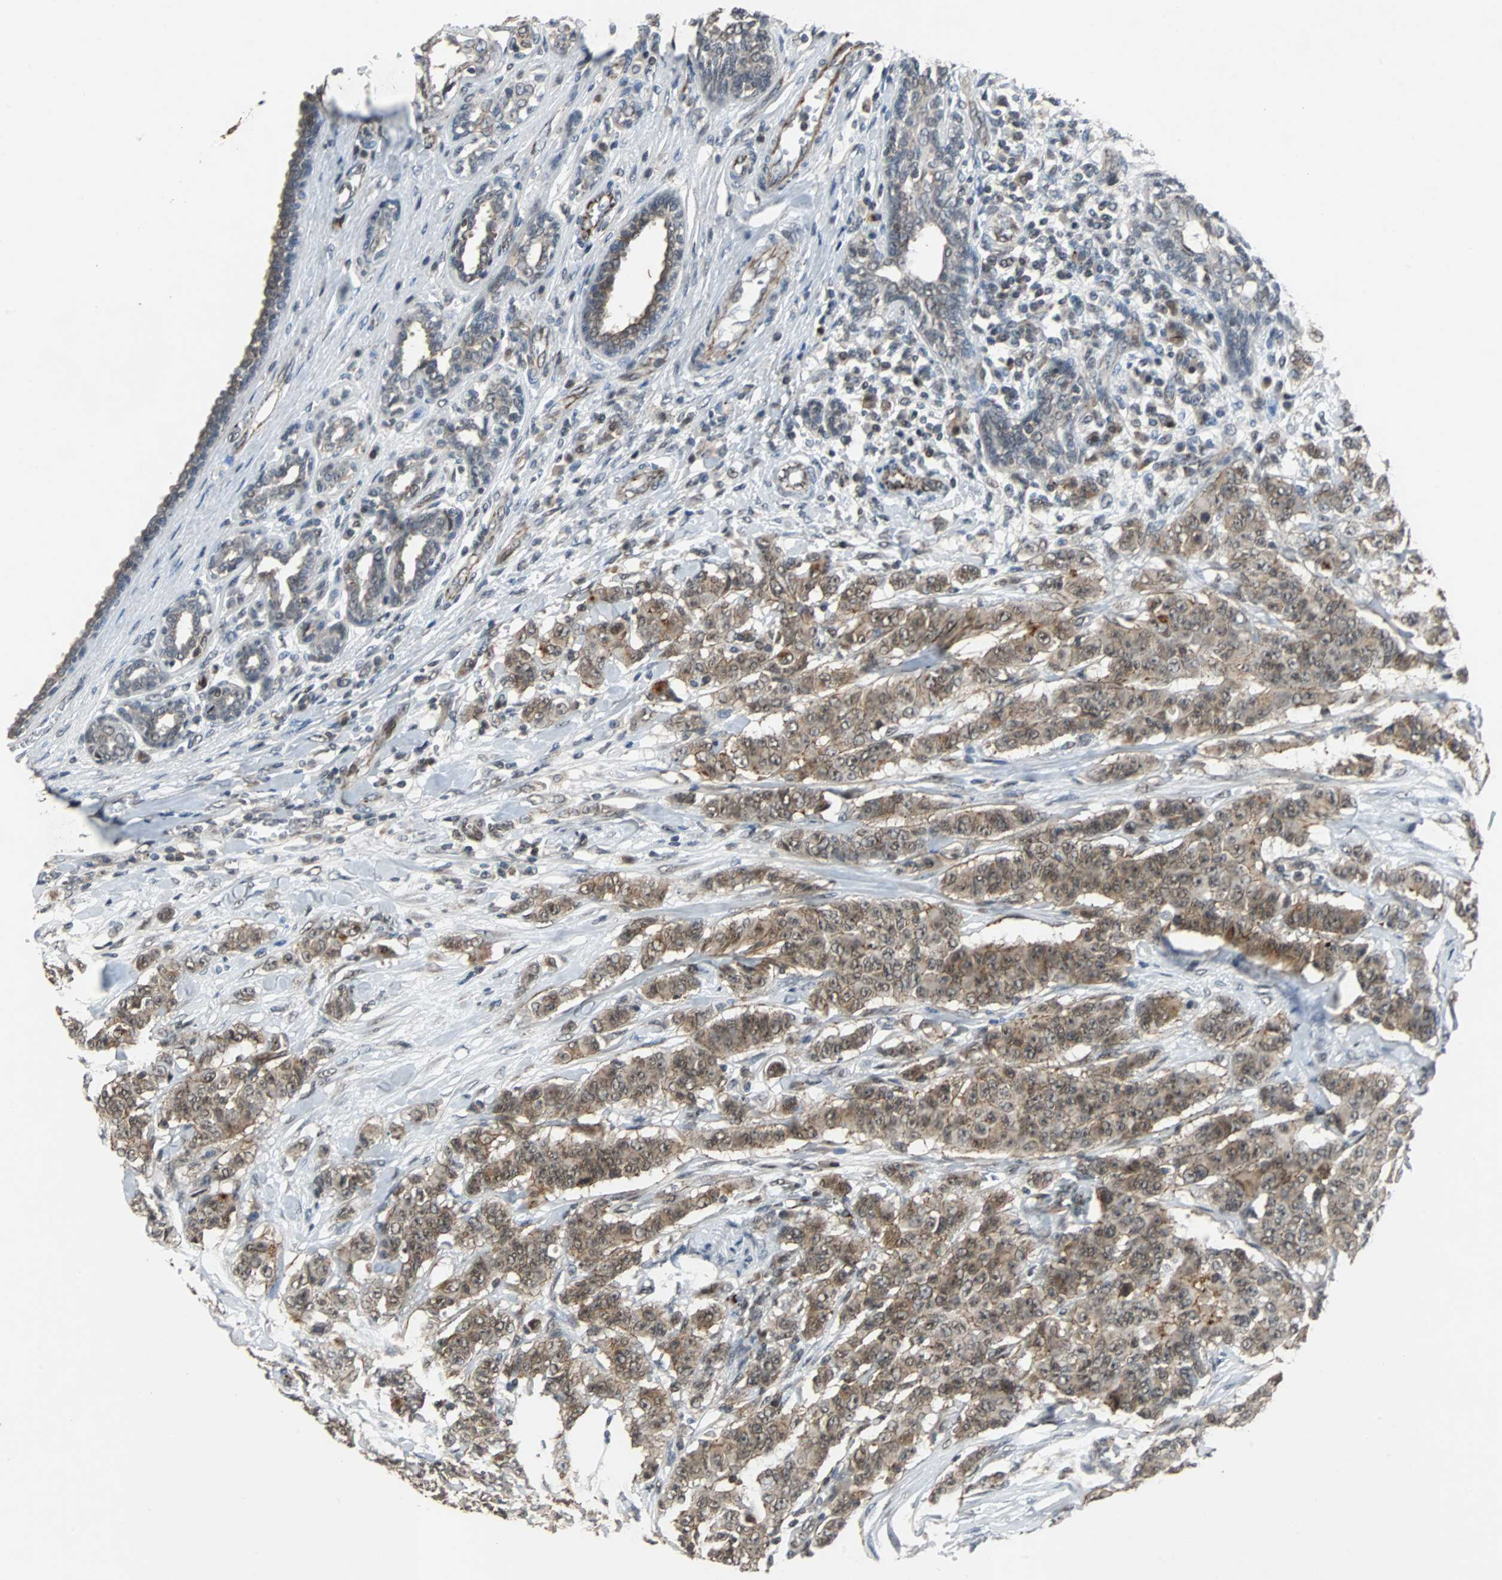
{"staining": {"intensity": "moderate", "quantity": ">75%", "location": "cytoplasmic/membranous"}, "tissue": "breast cancer", "cell_type": "Tumor cells", "image_type": "cancer", "snomed": [{"axis": "morphology", "description": "Duct carcinoma"}, {"axis": "topography", "description": "Breast"}], "caption": "Protein staining demonstrates moderate cytoplasmic/membranous staining in about >75% of tumor cells in breast cancer.", "gene": "LSR", "patient": {"sex": "female", "age": 40}}